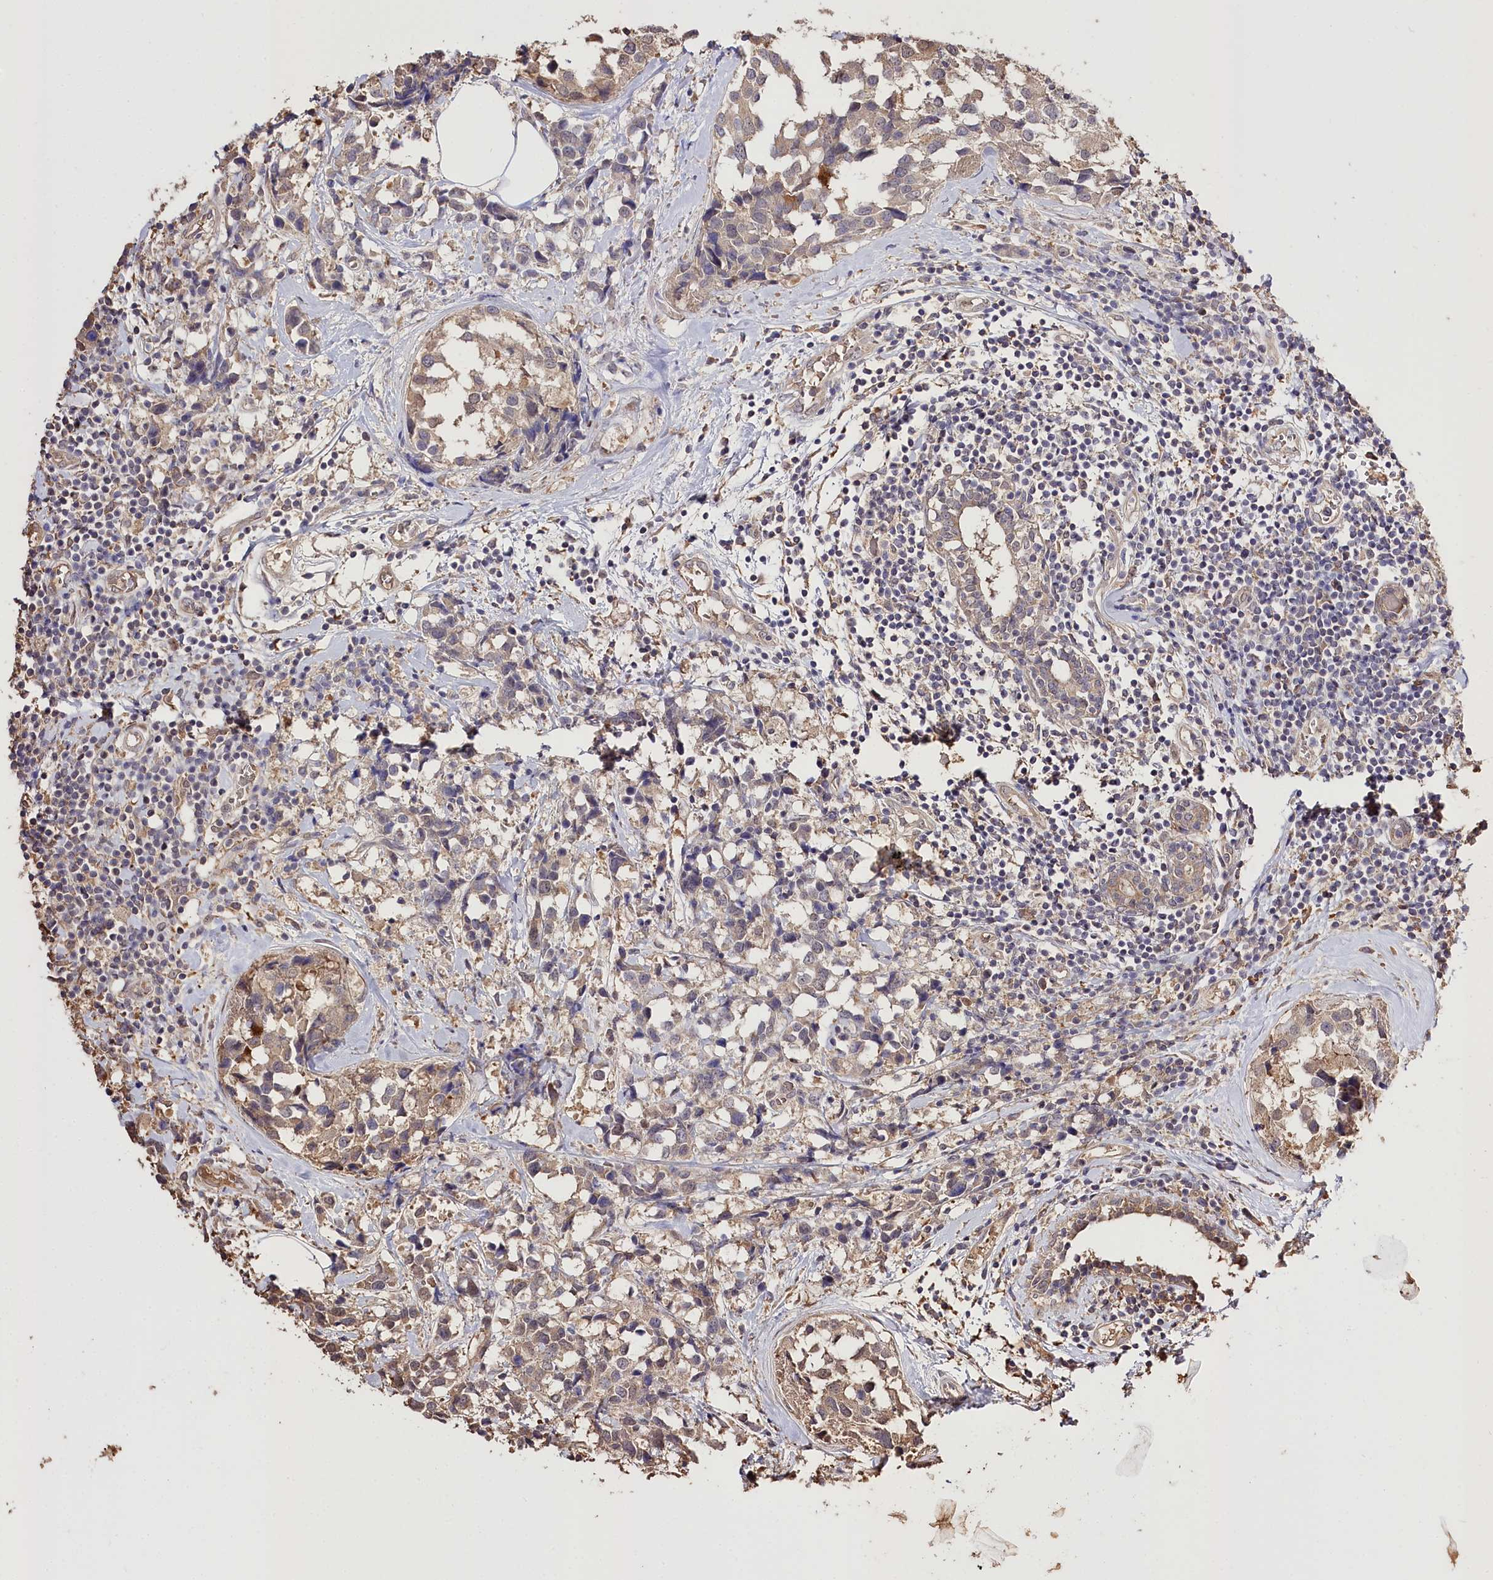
{"staining": {"intensity": "weak", "quantity": "<25%", "location": "cytoplasmic/membranous"}, "tissue": "breast cancer", "cell_type": "Tumor cells", "image_type": "cancer", "snomed": [{"axis": "morphology", "description": "Lobular carcinoma"}, {"axis": "topography", "description": "Breast"}], "caption": "Immunohistochemical staining of human breast cancer (lobular carcinoma) reveals no significant positivity in tumor cells.", "gene": "R3HDM2", "patient": {"sex": "female", "age": 59}}